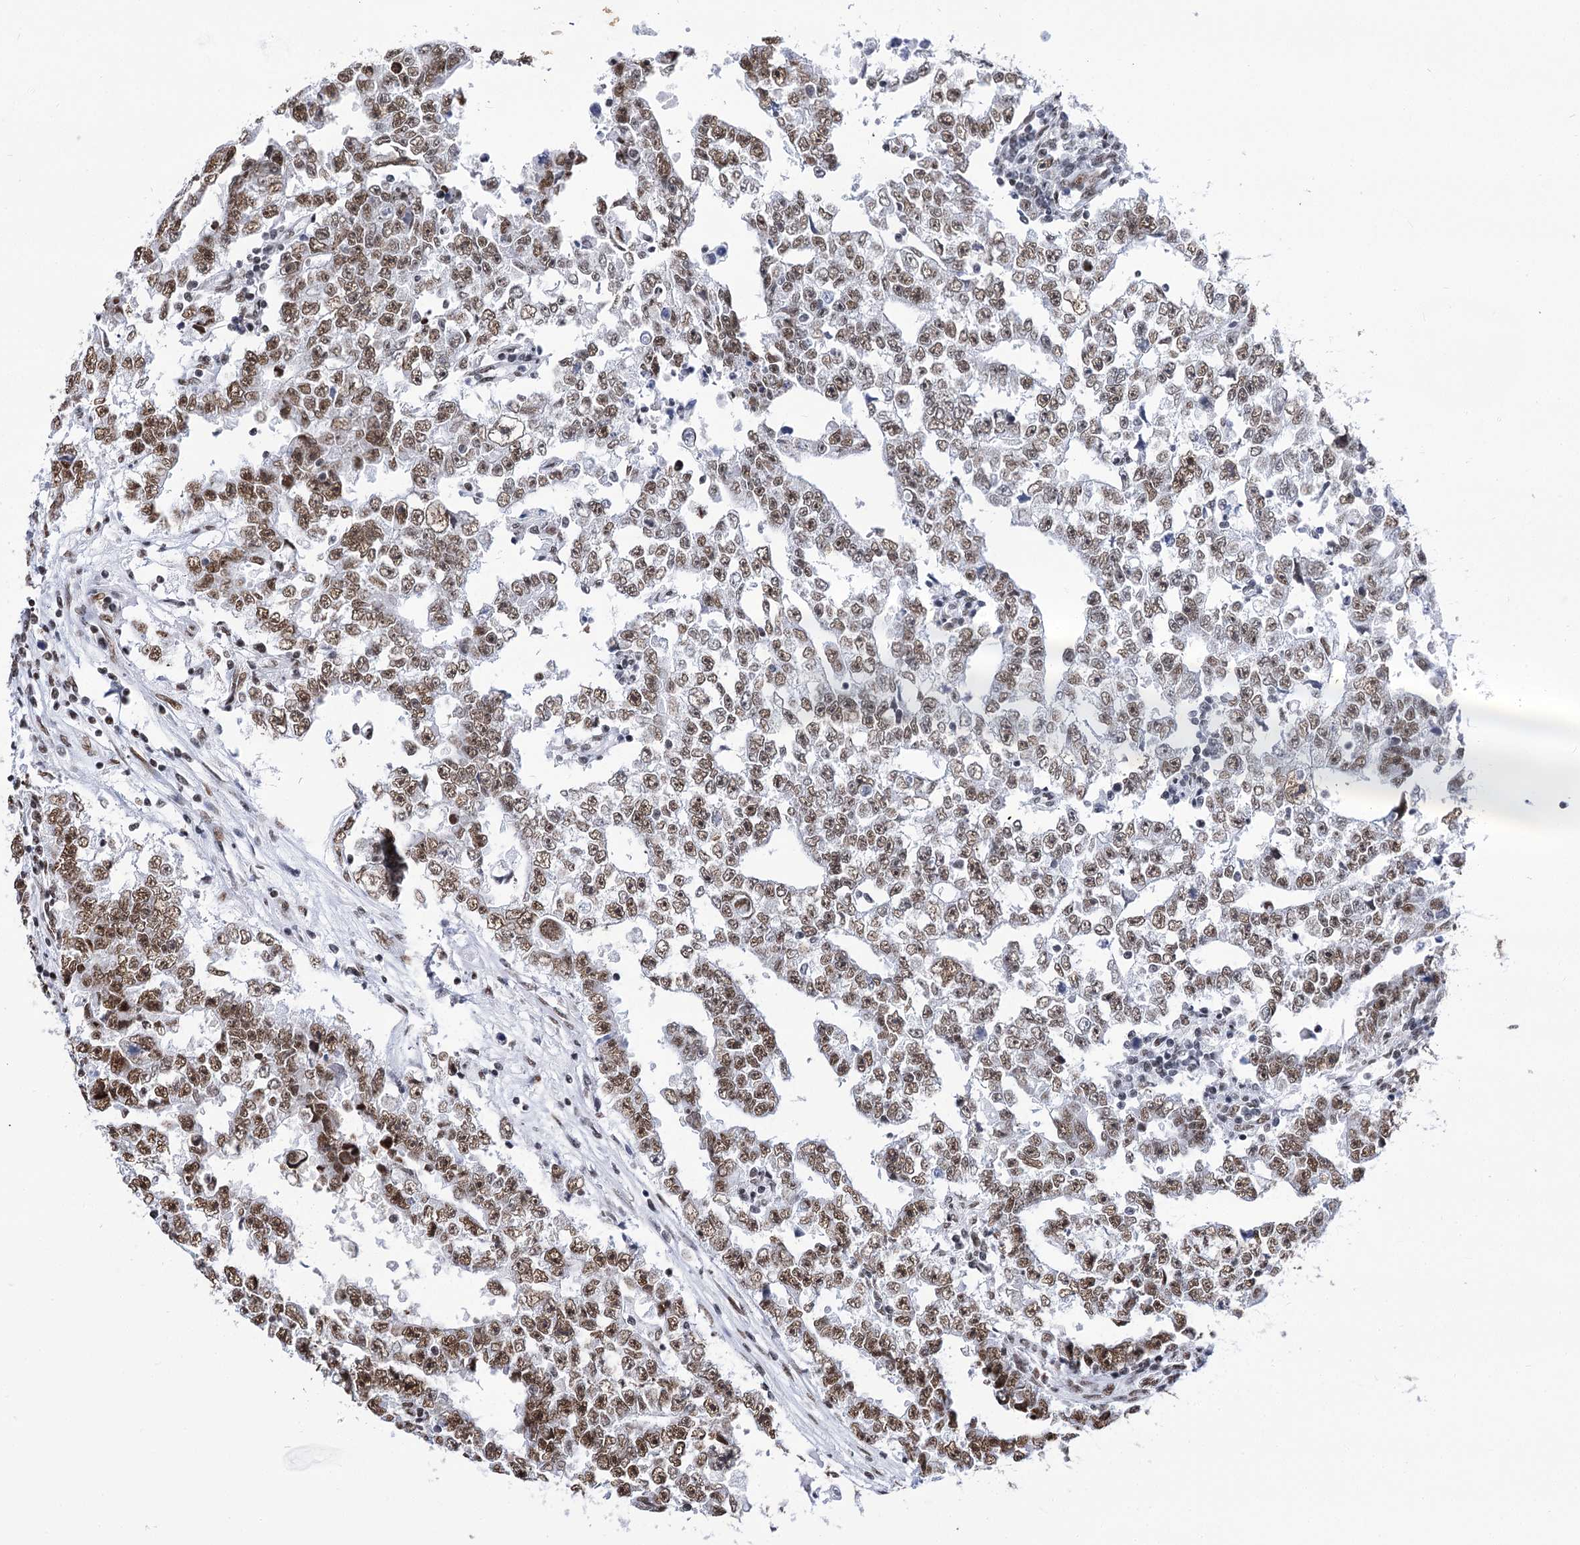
{"staining": {"intensity": "moderate", "quantity": ">75%", "location": "nuclear"}, "tissue": "testis cancer", "cell_type": "Tumor cells", "image_type": "cancer", "snomed": [{"axis": "morphology", "description": "Carcinoma, Embryonal, NOS"}, {"axis": "topography", "description": "Testis"}], "caption": "This photomicrograph displays immunohistochemistry (IHC) staining of human testis cancer, with medium moderate nuclear positivity in approximately >75% of tumor cells.", "gene": "POU4F3", "patient": {"sex": "male", "age": 25}}